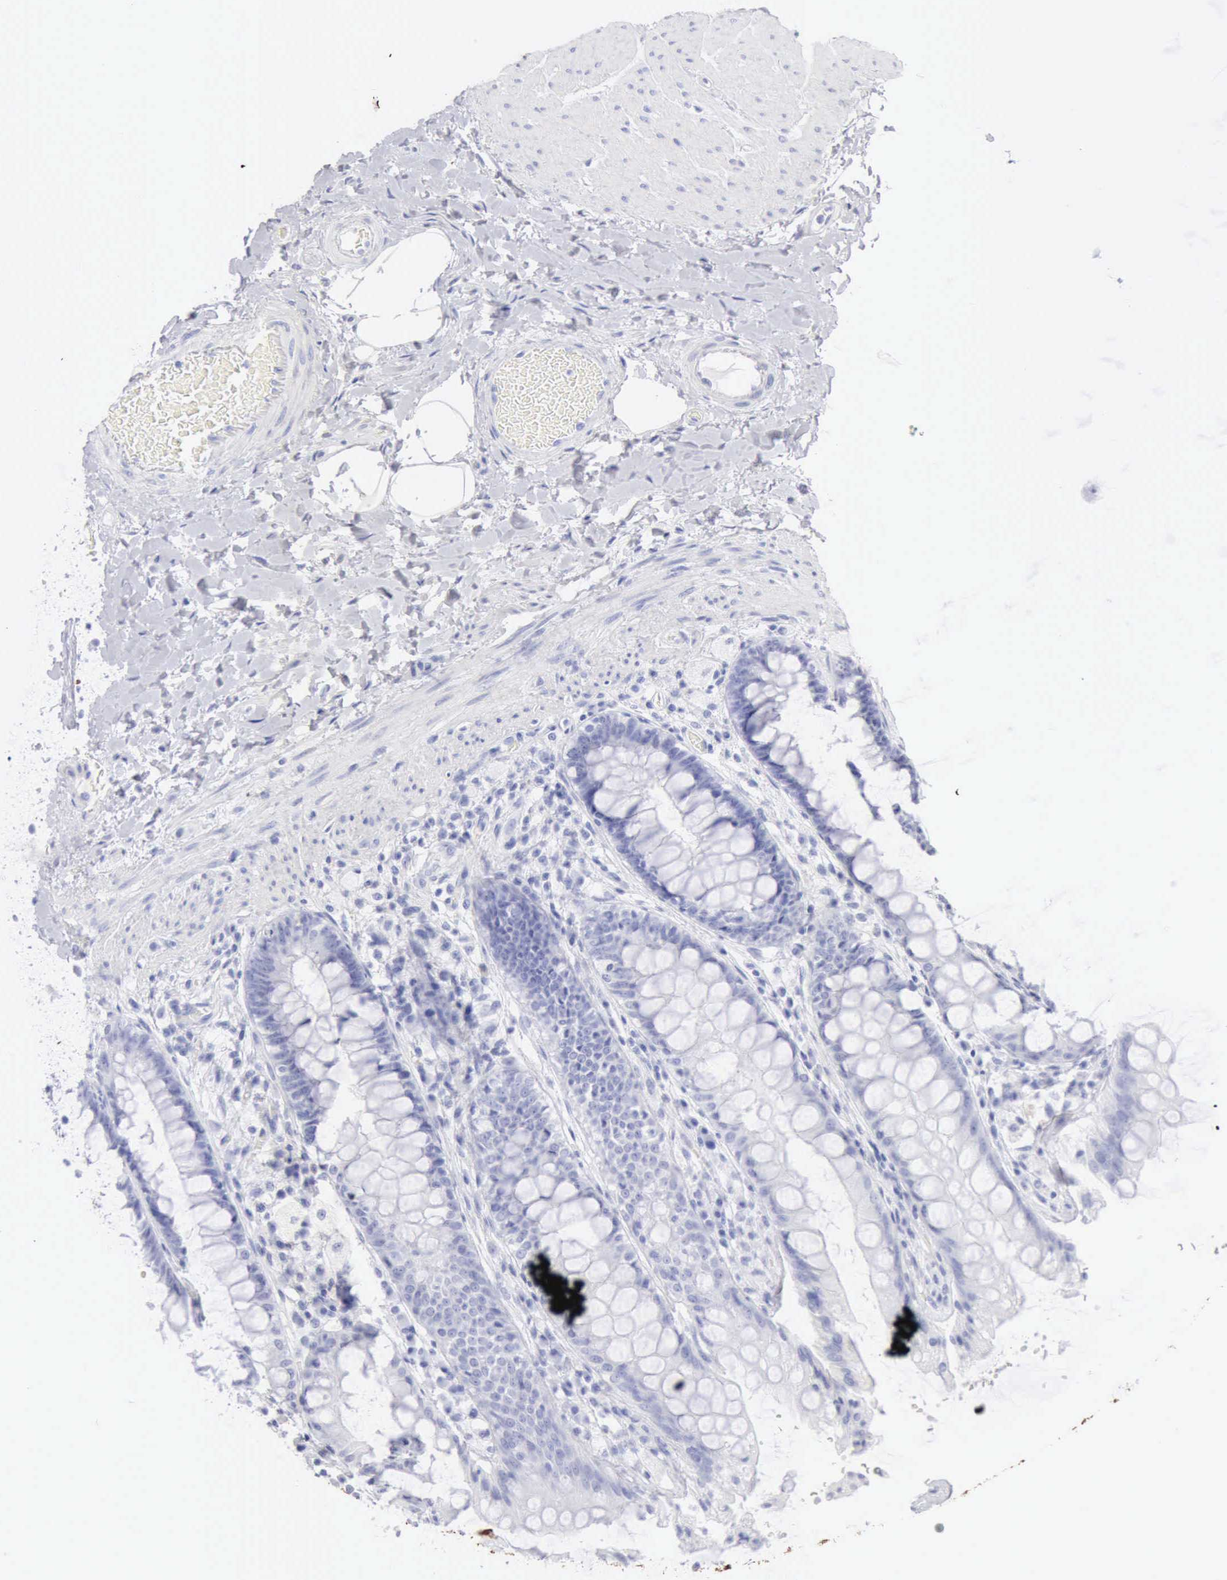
{"staining": {"intensity": "negative", "quantity": "none", "location": "none"}, "tissue": "rectum", "cell_type": "Glandular cells", "image_type": "normal", "snomed": [{"axis": "morphology", "description": "Normal tissue, NOS"}, {"axis": "topography", "description": "Rectum"}], "caption": "Glandular cells are negative for brown protein staining in unremarkable rectum. The staining was performed using DAB (3,3'-diaminobenzidine) to visualize the protein expression in brown, while the nuclei were stained in blue with hematoxylin (Magnification: 20x).", "gene": "KRT10", "patient": {"sex": "female", "age": 46}}